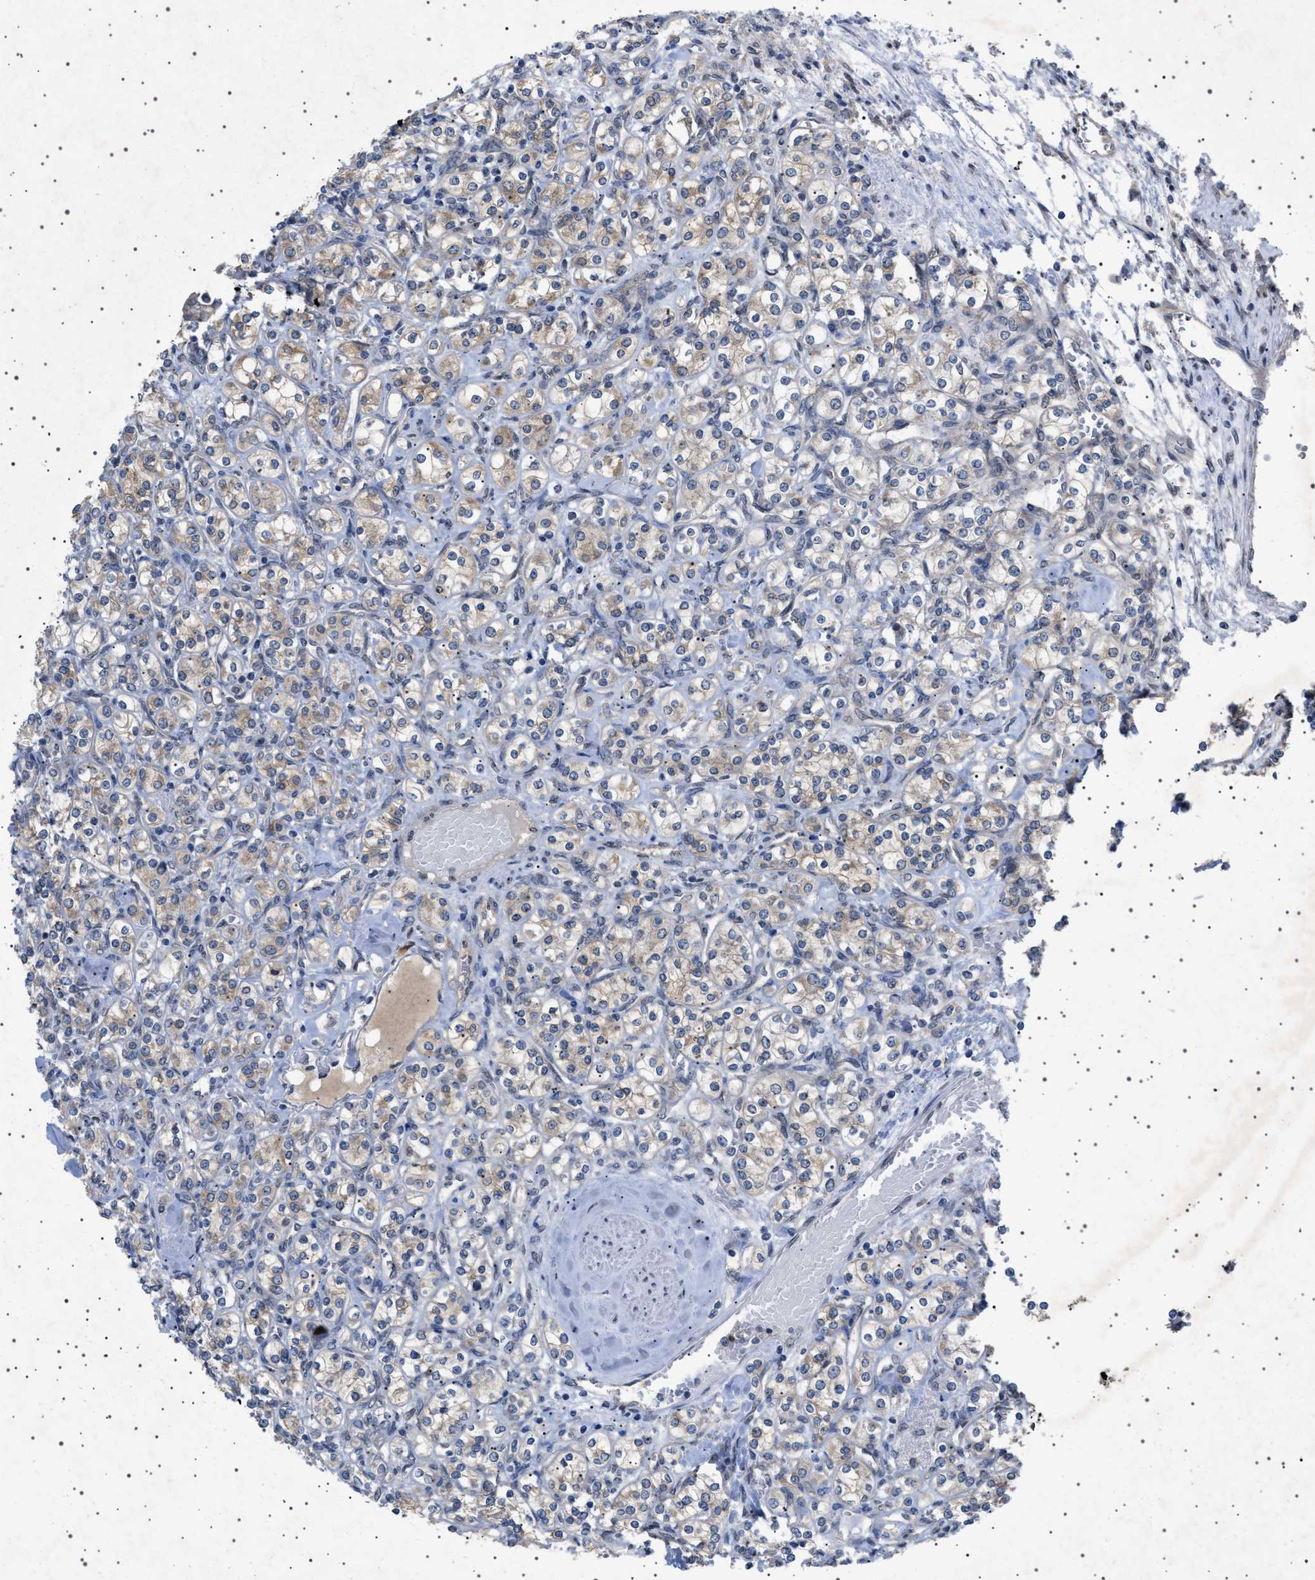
{"staining": {"intensity": "weak", "quantity": "<25%", "location": "cytoplasmic/membranous"}, "tissue": "renal cancer", "cell_type": "Tumor cells", "image_type": "cancer", "snomed": [{"axis": "morphology", "description": "Adenocarcinoma, NOS"}, {"axis": "topography", "description": "Kidney"}], "caption": "Human adenocarcinoma (renal) stained for a protein using immunohistochemistry demonstrates no expression in tumor cells.", "gene": "NUP93", "patient": {"sex": "male", "age": 77}}